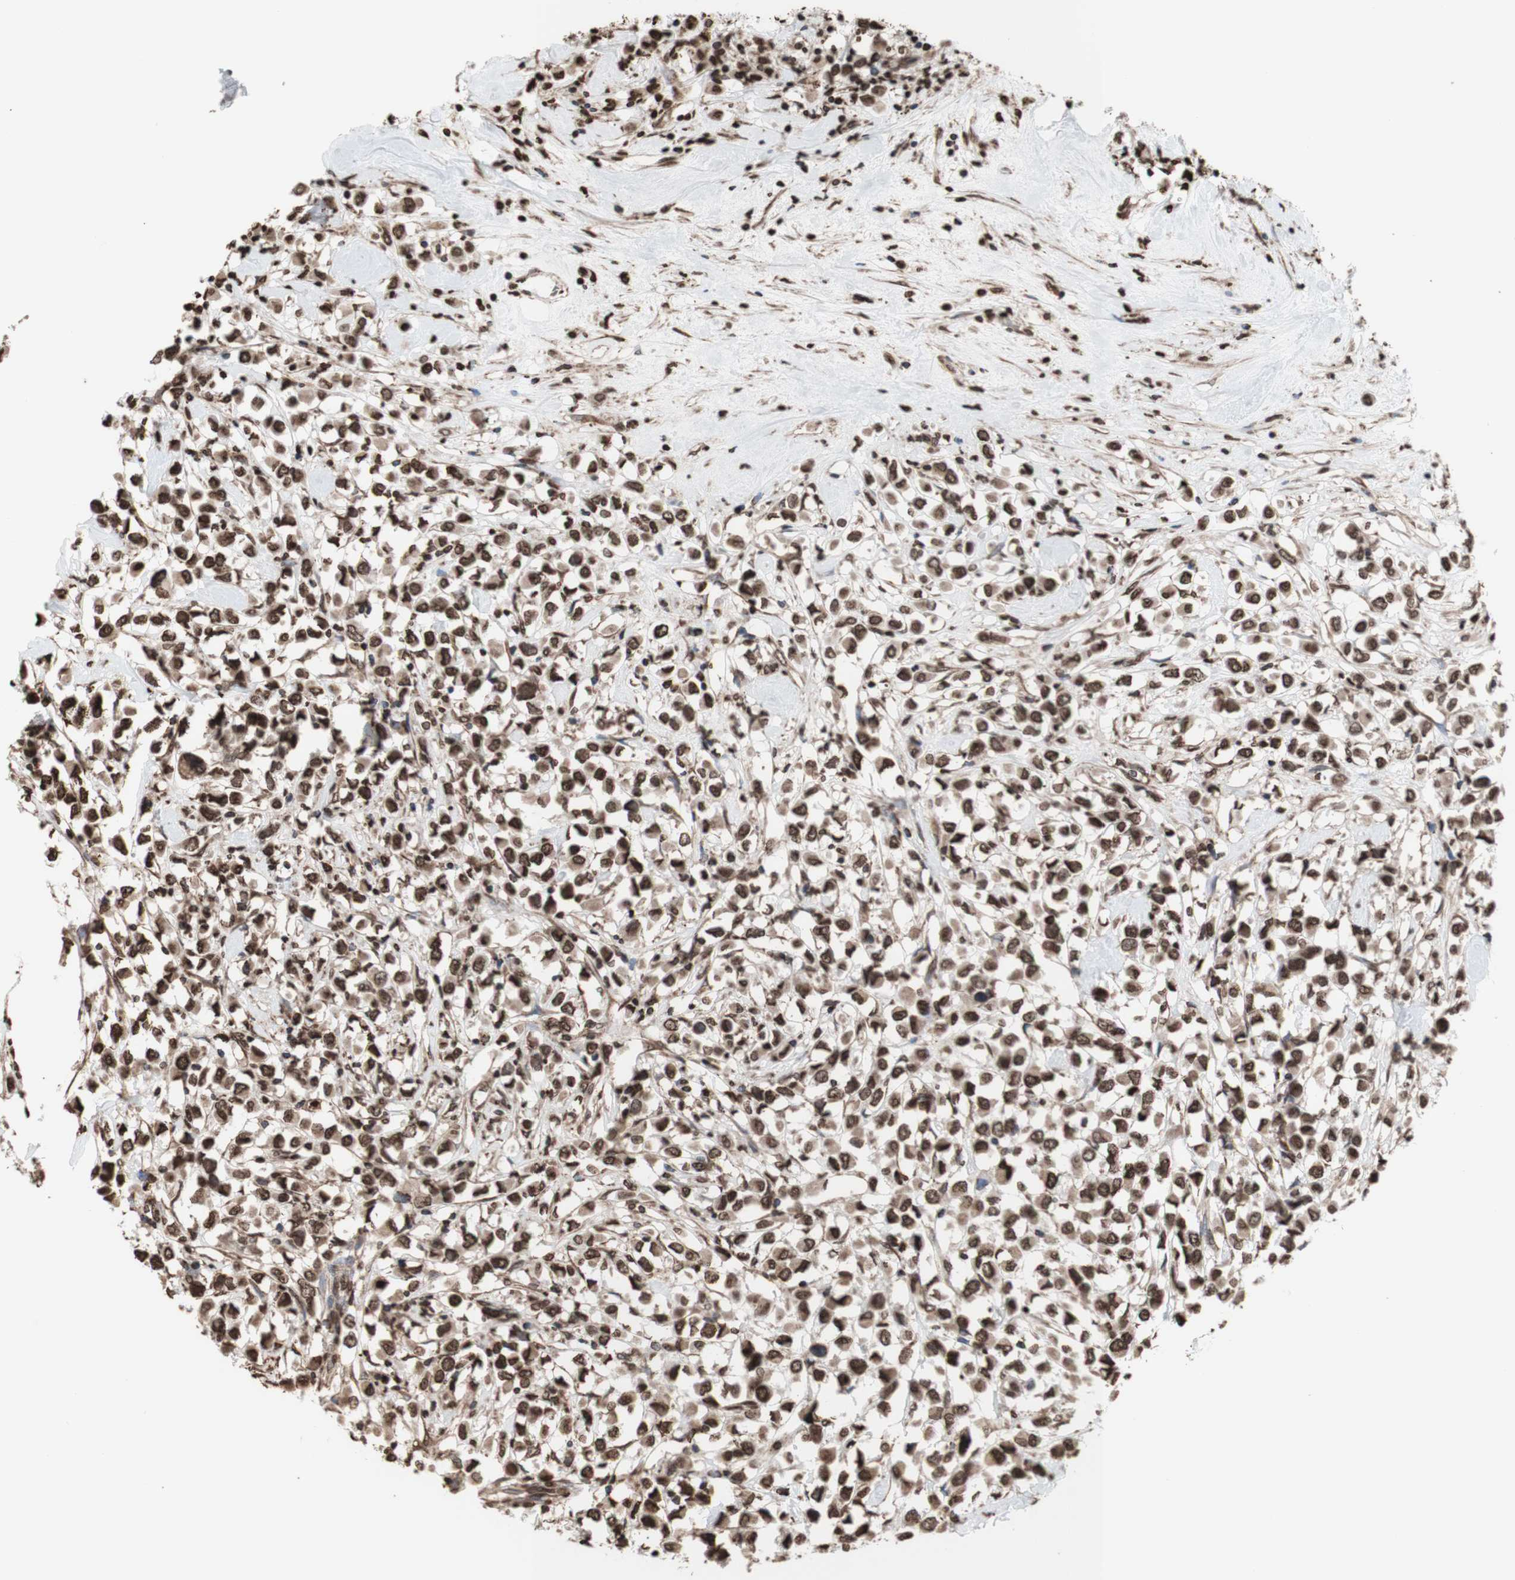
{"staining": {"intensity": "moderate", "quantity": ">75%", "location": "cytoplasmic/membranous,nuclear"}, "tissue": "breast cancer", "cell_type": "Tumor cells", "image_type": "cancer", "snomed": [{"axis": "morphology", "description": "Duct carcinoma"}, {"axis": "topography", "description": "Breast"}], "caption": "Protein analysis of invasive ductal carcinoma (breast) tissue displays moderate cytoplasmic/membranous and nuclear staining in about >75% of tumor cells.", "gene": "SNAI2", "patient": {"sex": "female", "age": 61}}